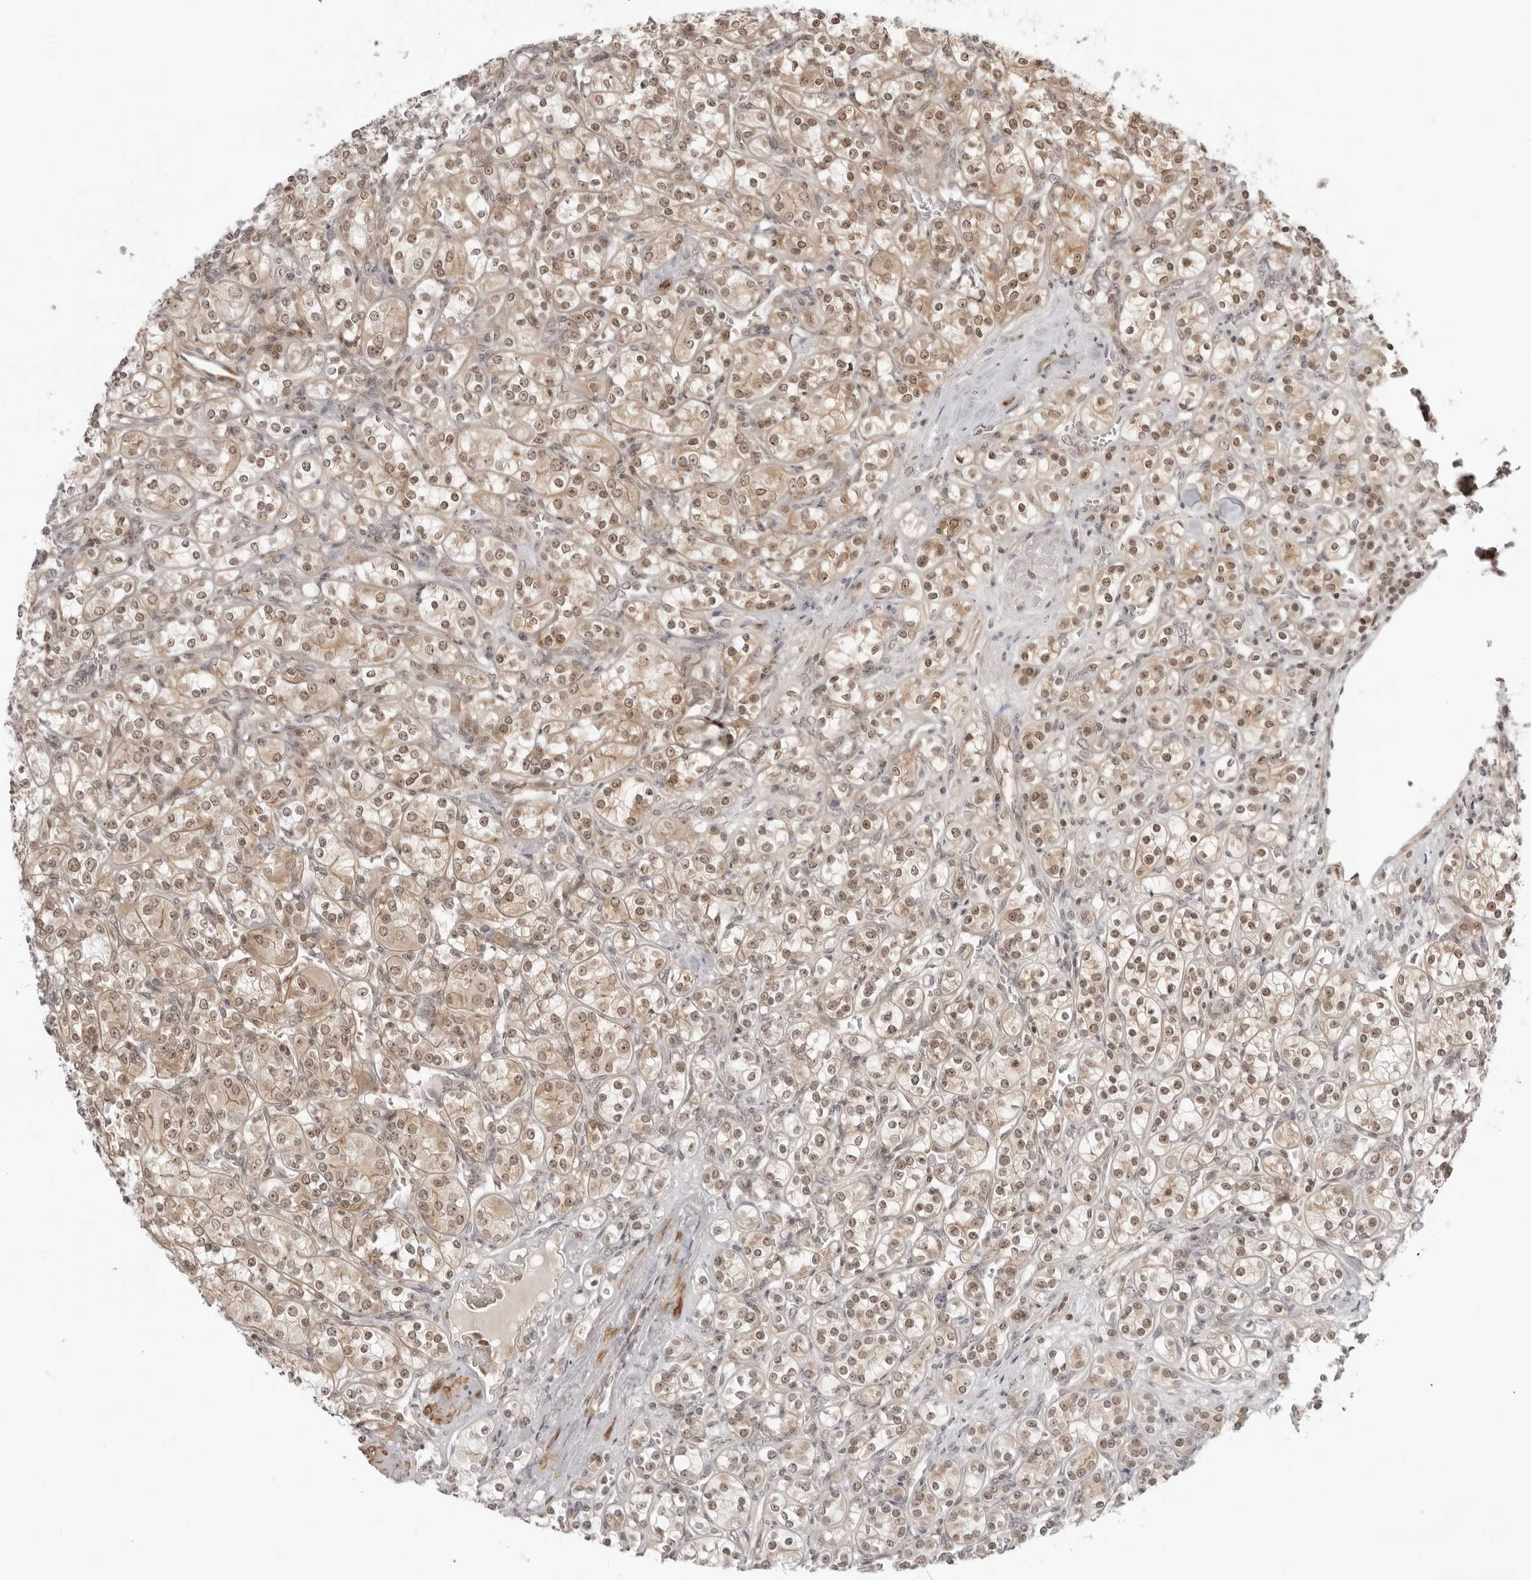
{"staining": {"intensity": "weak", "quantity": "25%-75%", "location": "cytoplasmic/membranous,nuclear"}, "tissue": "renal cancer", "cell_type": "Tumor cells", "image_type": "cancer", "snomed": [{"axis": "morphology", "description": "Adenocarcinoma, NOS"}, {"axis": "topography", "description": "Kidney"}], "caption": "Protein staining reveals weak cytoplasmic/membranous and nuclear positivity in about 25%-75% of tumor cells in adenocarcinoma (renal).", "gene": "RNF146", "patient": {"sex": "male", "age": 77}}